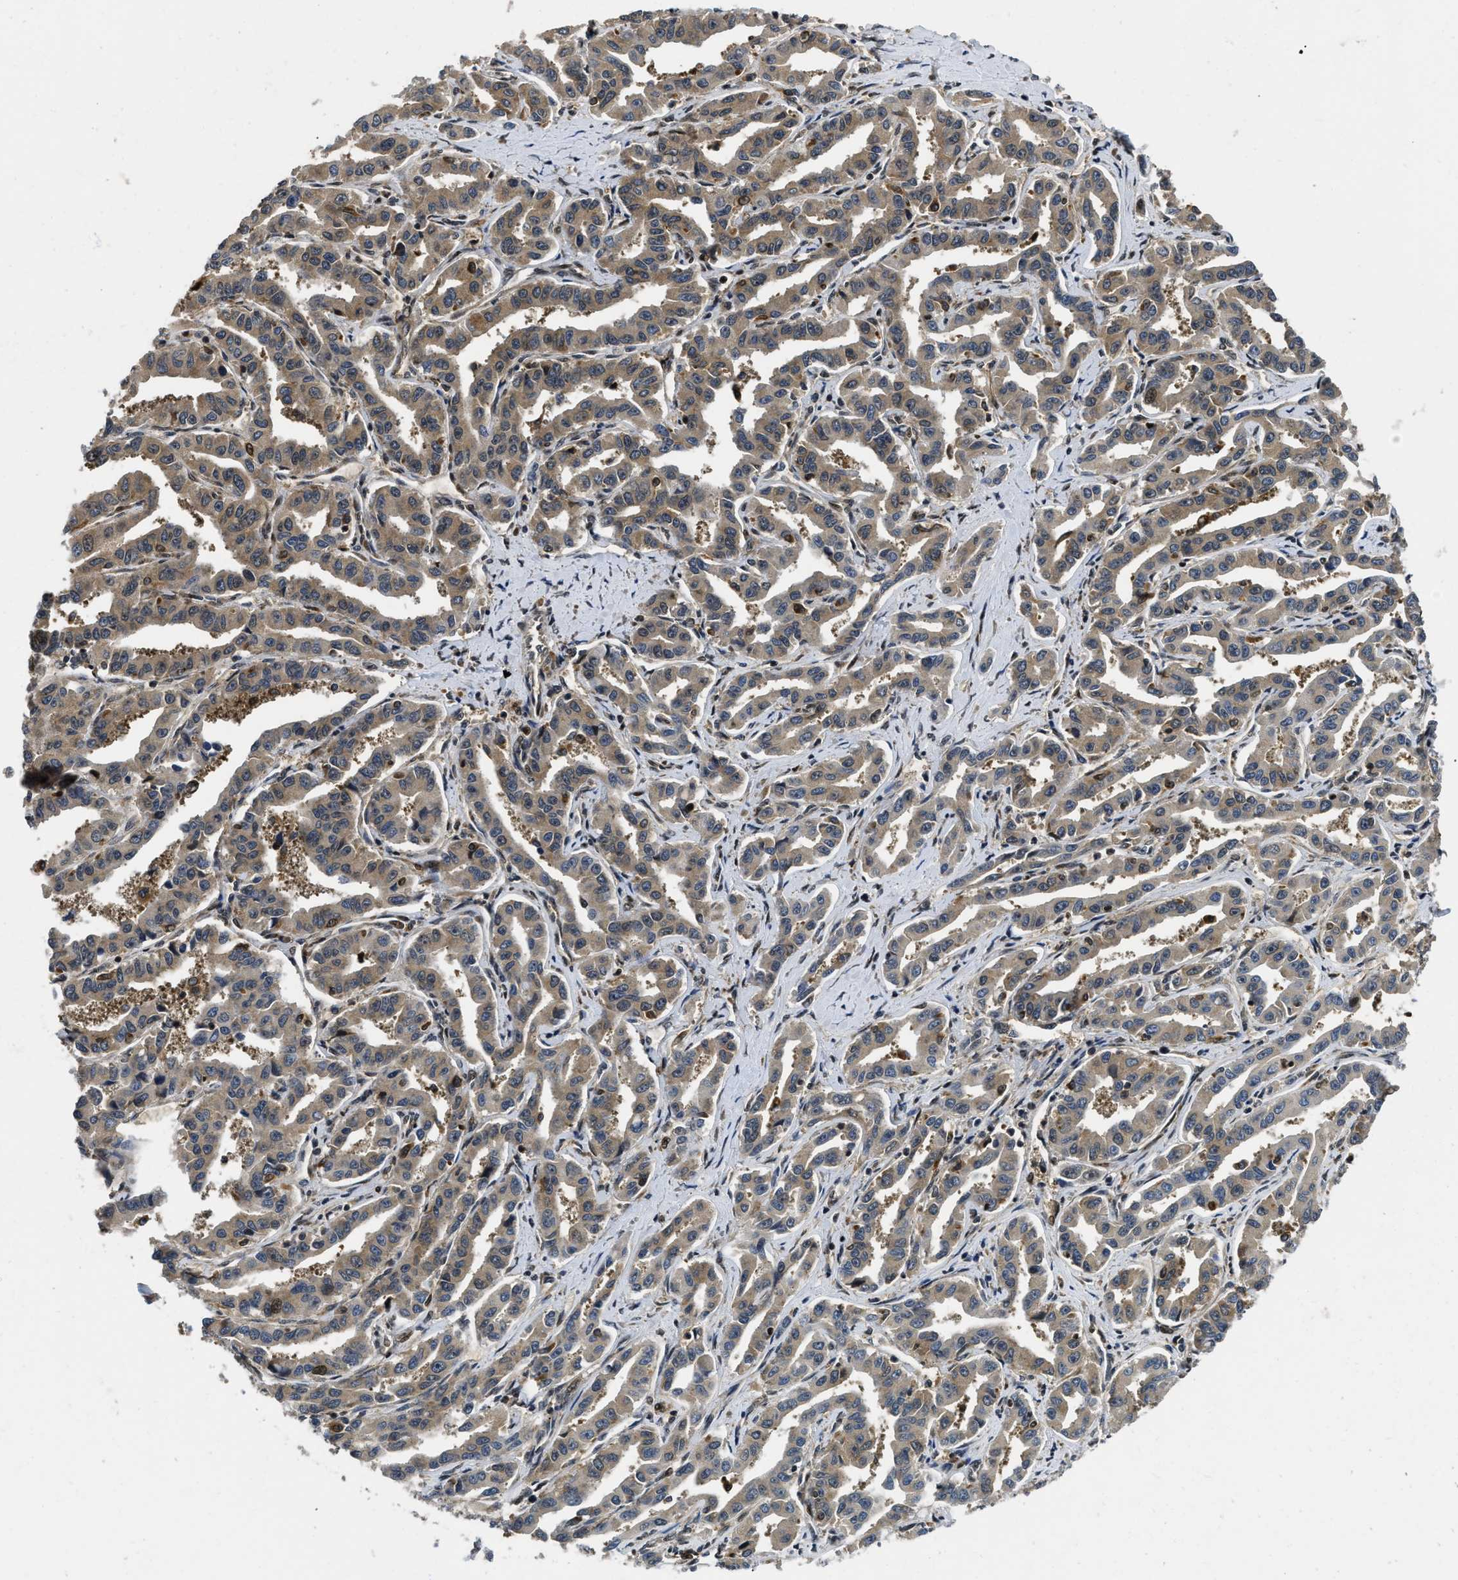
{"staining": {"intensity": "moderate", "quantity": ">75%", "location": "cytoplasmic/membranous"}, "tissue": "liver cancer", "cell_type": "Tumor cells", "image_type": "cancer", "snomed": [{"axis": "morphology", "description": "Cholangiocarcinoma"}, {"axis": "topography", "description": "Liver"}], "caption": "Tumor cells reveal moderate cytoplasmic/membranous staining in approximately >75% of cells in cholangiocarcinoma (liver).", "gene": "ADSL", "patient": {"sex": "male", "age": 59}}